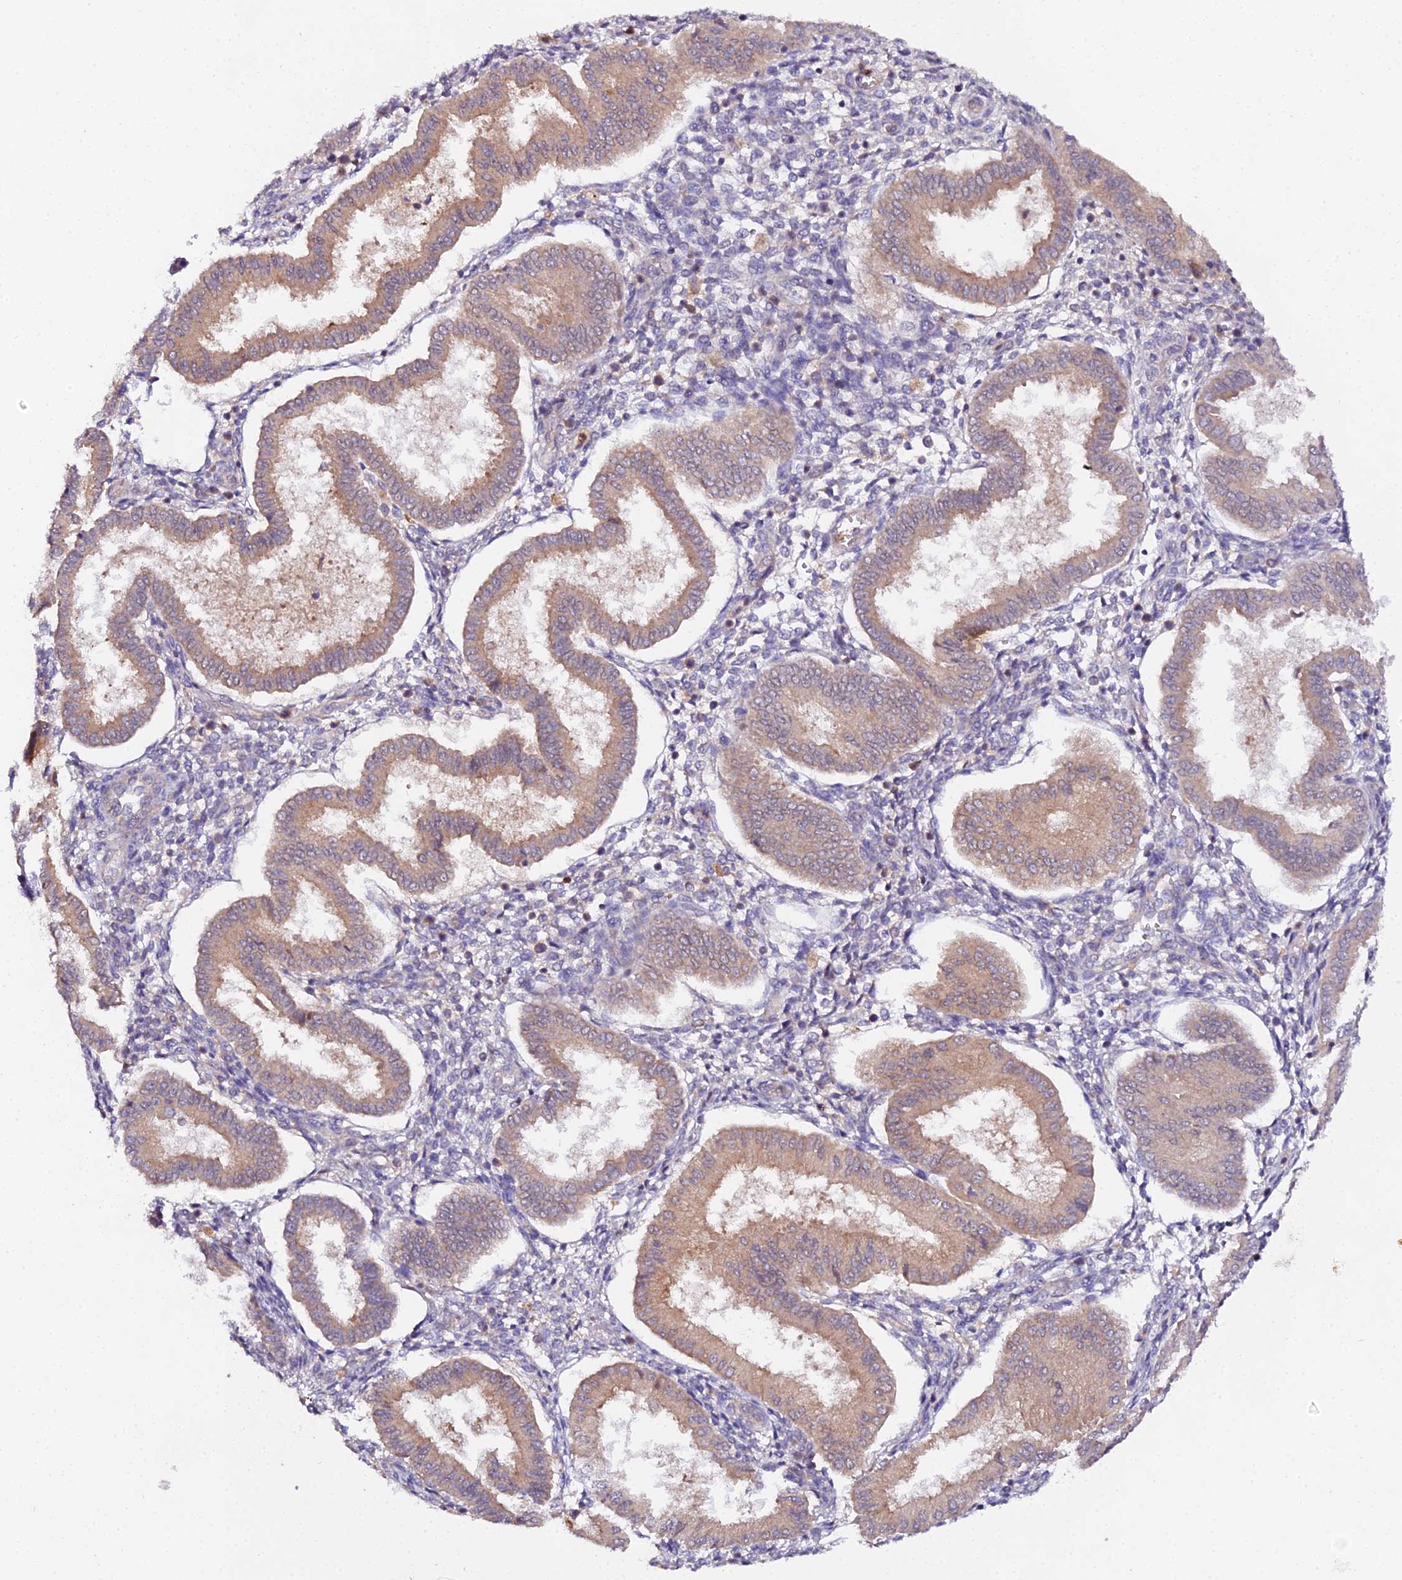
{"staining": {"intensity": "negative", "quantity": "none", "location": "none"}, "tissue": "endometrium", "cell_type": "Cells in endometrial stroma", "image_type": "normal", "snomed": [{"axis": "morphology", "description": "Normal tissue, NOS"}, {"axis": "topography", "description": "Endometrium"}], "caption": "A high-resolution photomicrograph shows immunohistochemistry staining of unremarkable endometrium, which exhibits no significant staining in cells in endometrial stroma.", "gene": "TRIM26", "patient": {"sex": "female", "age": 24}}